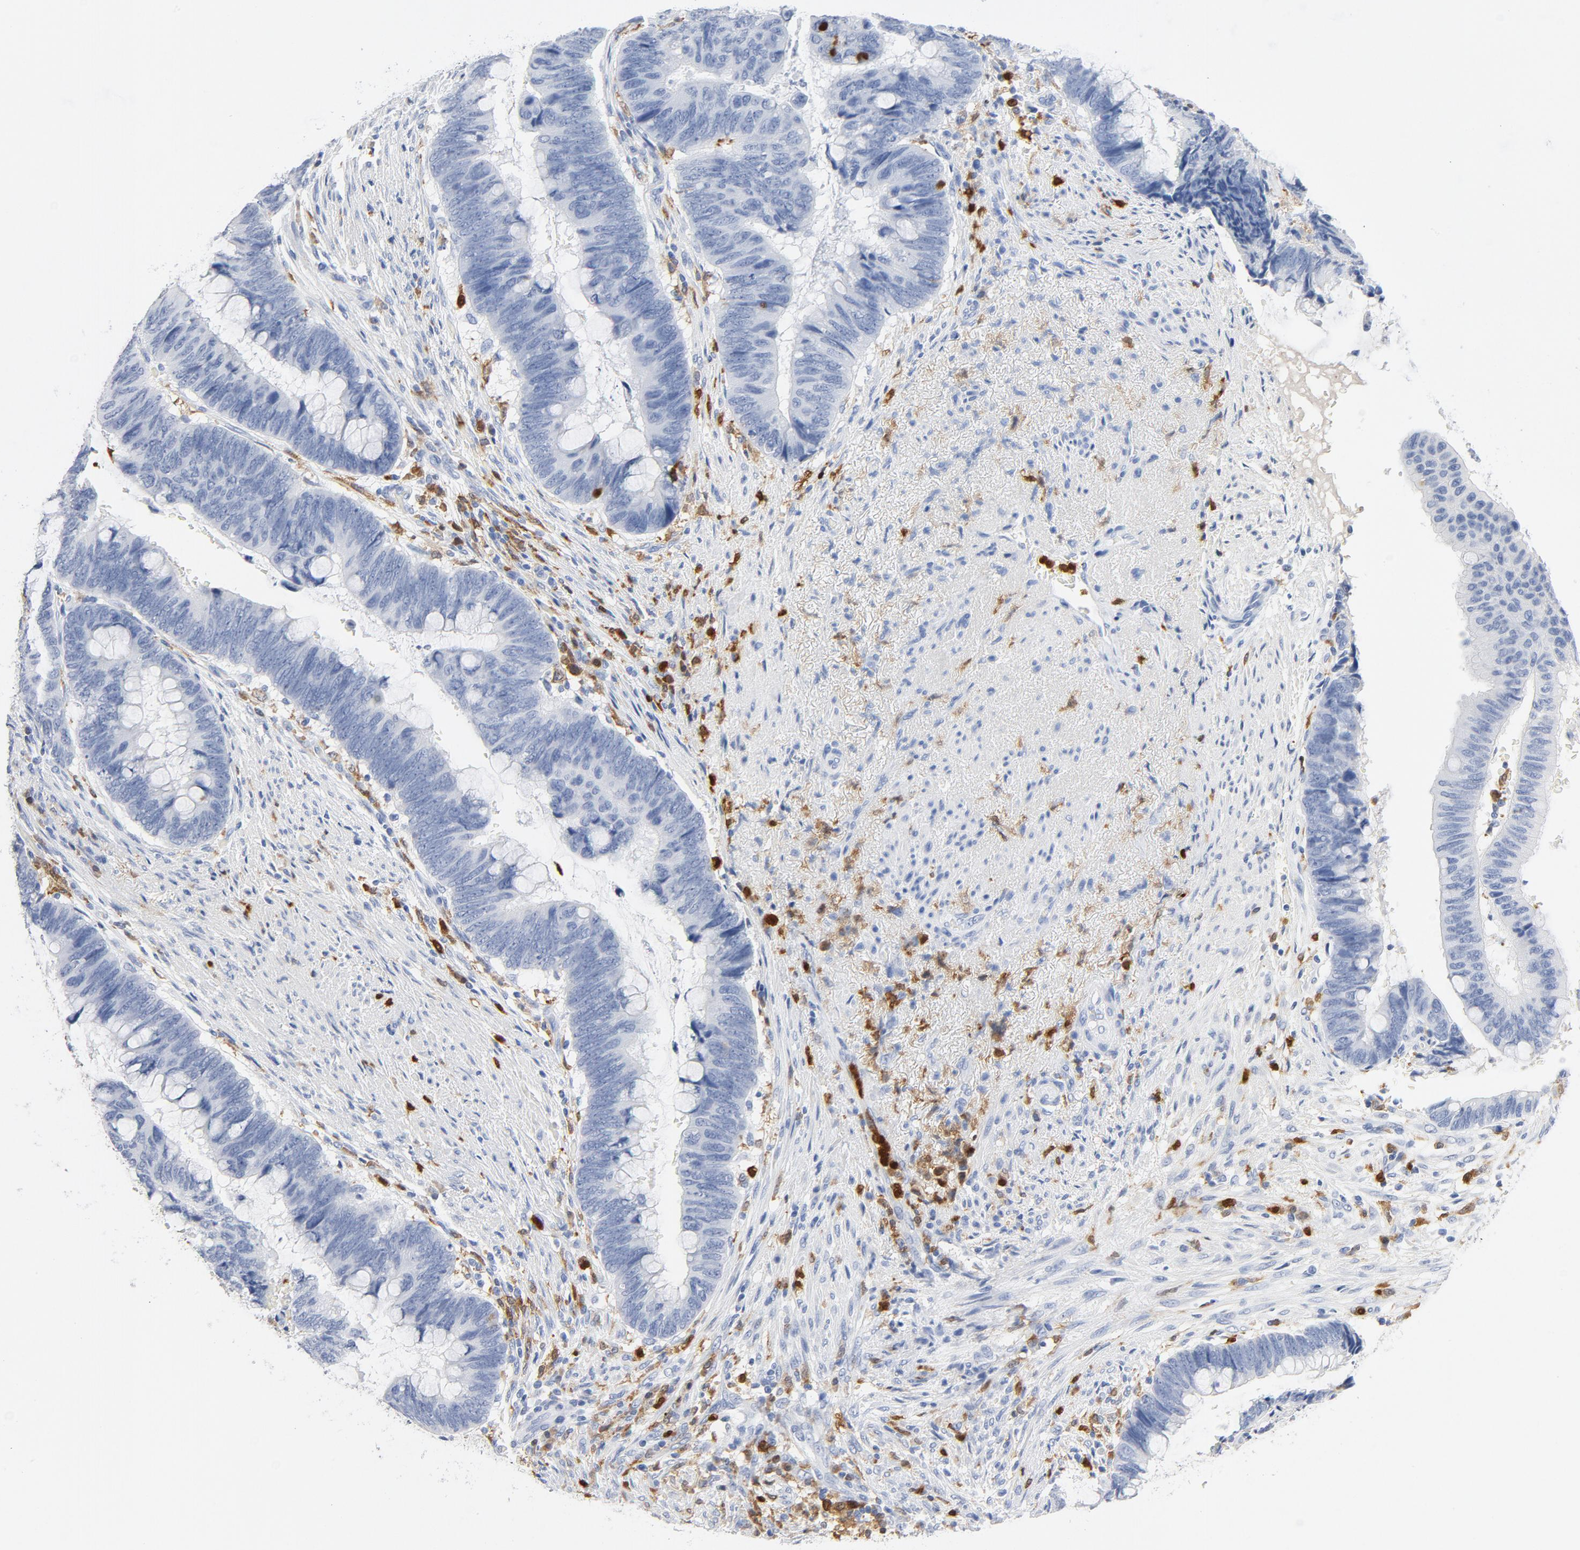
{"staining": {"intensity": "negative", "quantity": "none", "location": "none"}, "tissue": "colorectal cancer", "cell_type": "Tumor cells", "image_type": "cancer", "snomed": [{"axis": "morphology", "description": "Normal tissue, NOS"}, {"axis": "morphology", "description": "Adenocarcinoma, NOS"}, {"axis": "topography", "description": "Rectum"}], "caption": "Tumor cells show no significant expression in colorectal adenocarcinoma.", "gene": "NCF1", "patient": {"sex": "male", "age": 92}}